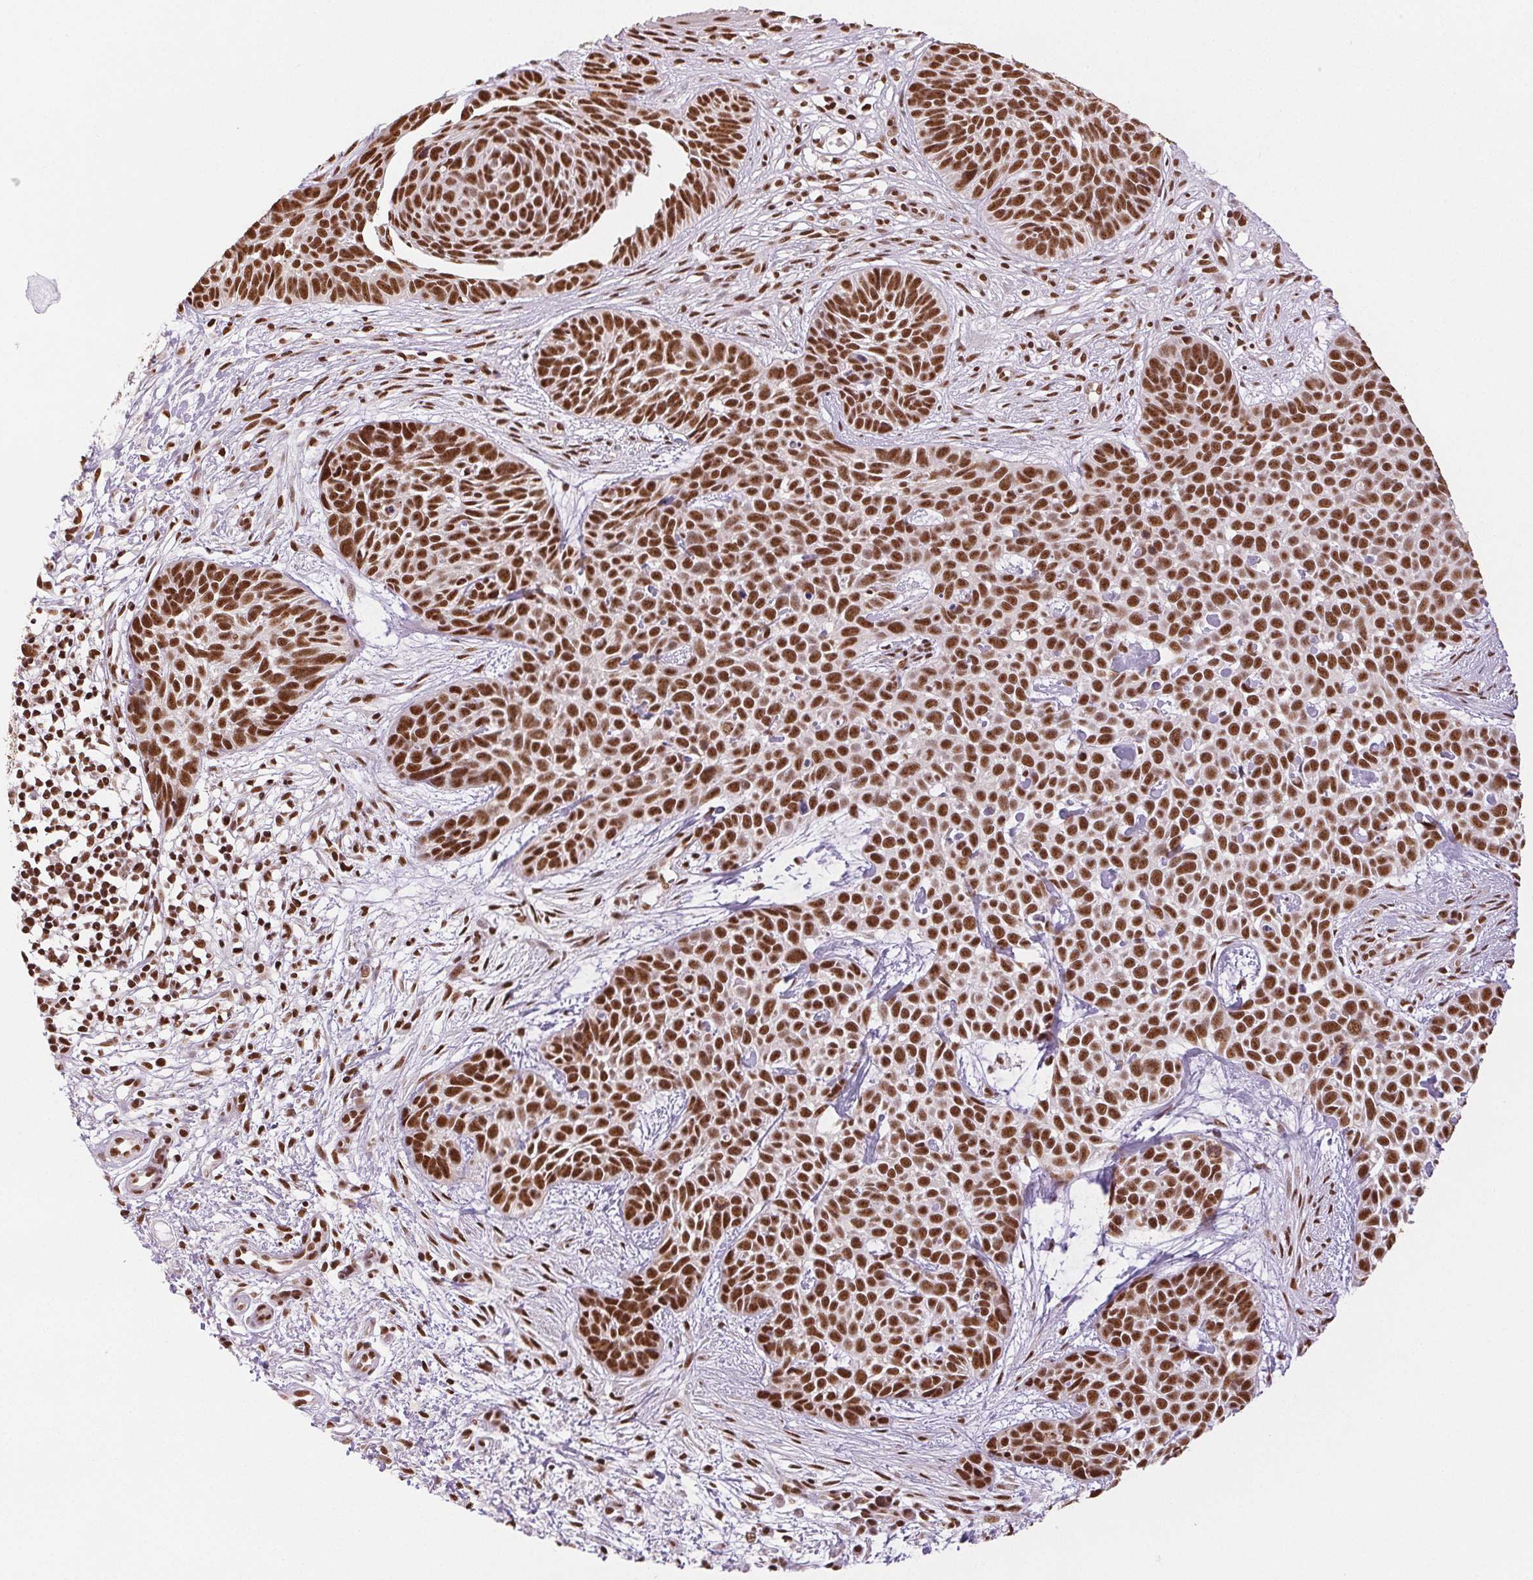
{"staining": {"intensity": "strong", "quantity": ">75%", "location": "nuclear"}, "tissue": "skin cancer", "cell_type": "Tumor cells", "image_type": "cancer", "snomed": [{"axis": "morphology", "description": "Basal cell carcinoma"}, {"axis": "topography", "description": "Skin"}], "caption": "Tumor cells show high levels of strong nuclear staining in about >75% of cells in skin cancer (basal cell carcinoma).", "gene": "IK", "patient": {"sex": "male", "age": 69}}